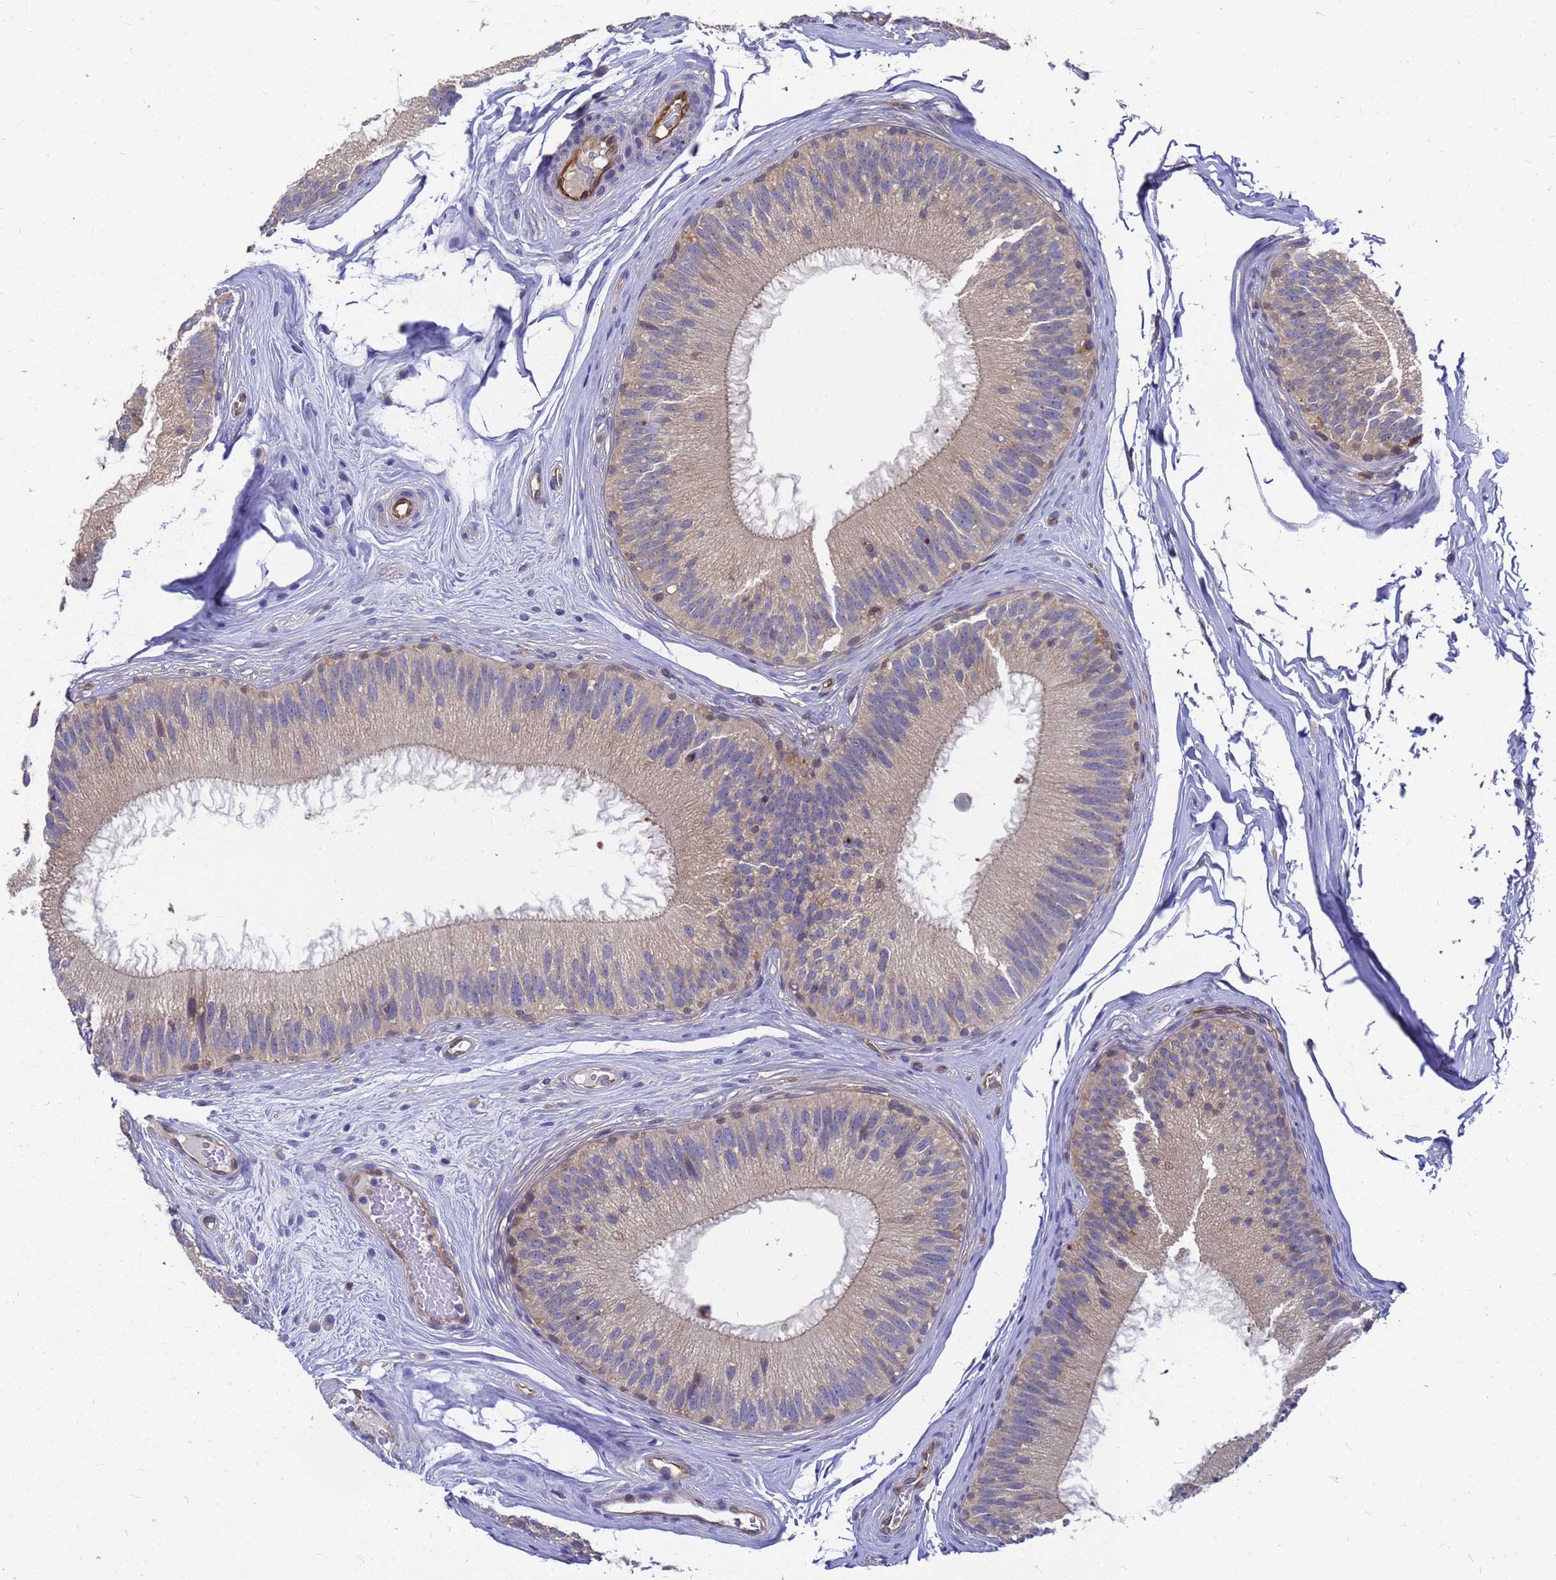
{"staining": {"intensity": "moderate", "quantity": "25%-75%", "location": "cytoplasmic/membranous"}, "tissue": "epididymis", "cell_type": "Glandular cells", "image_type": "normal", "snomed": [{"axis": "morphology", "description": "Normal tissue, NOS"}, {"axis": "topography", "description": "Epididymis"}], "caption": "This is an image of IHC staining of unremarkable epididymis, which shows moderate expression in the cytoplasmic/membranous of glandular cells.", "gene": "SLC35E2B", "patient": {"sex": "male", "age": 45}}